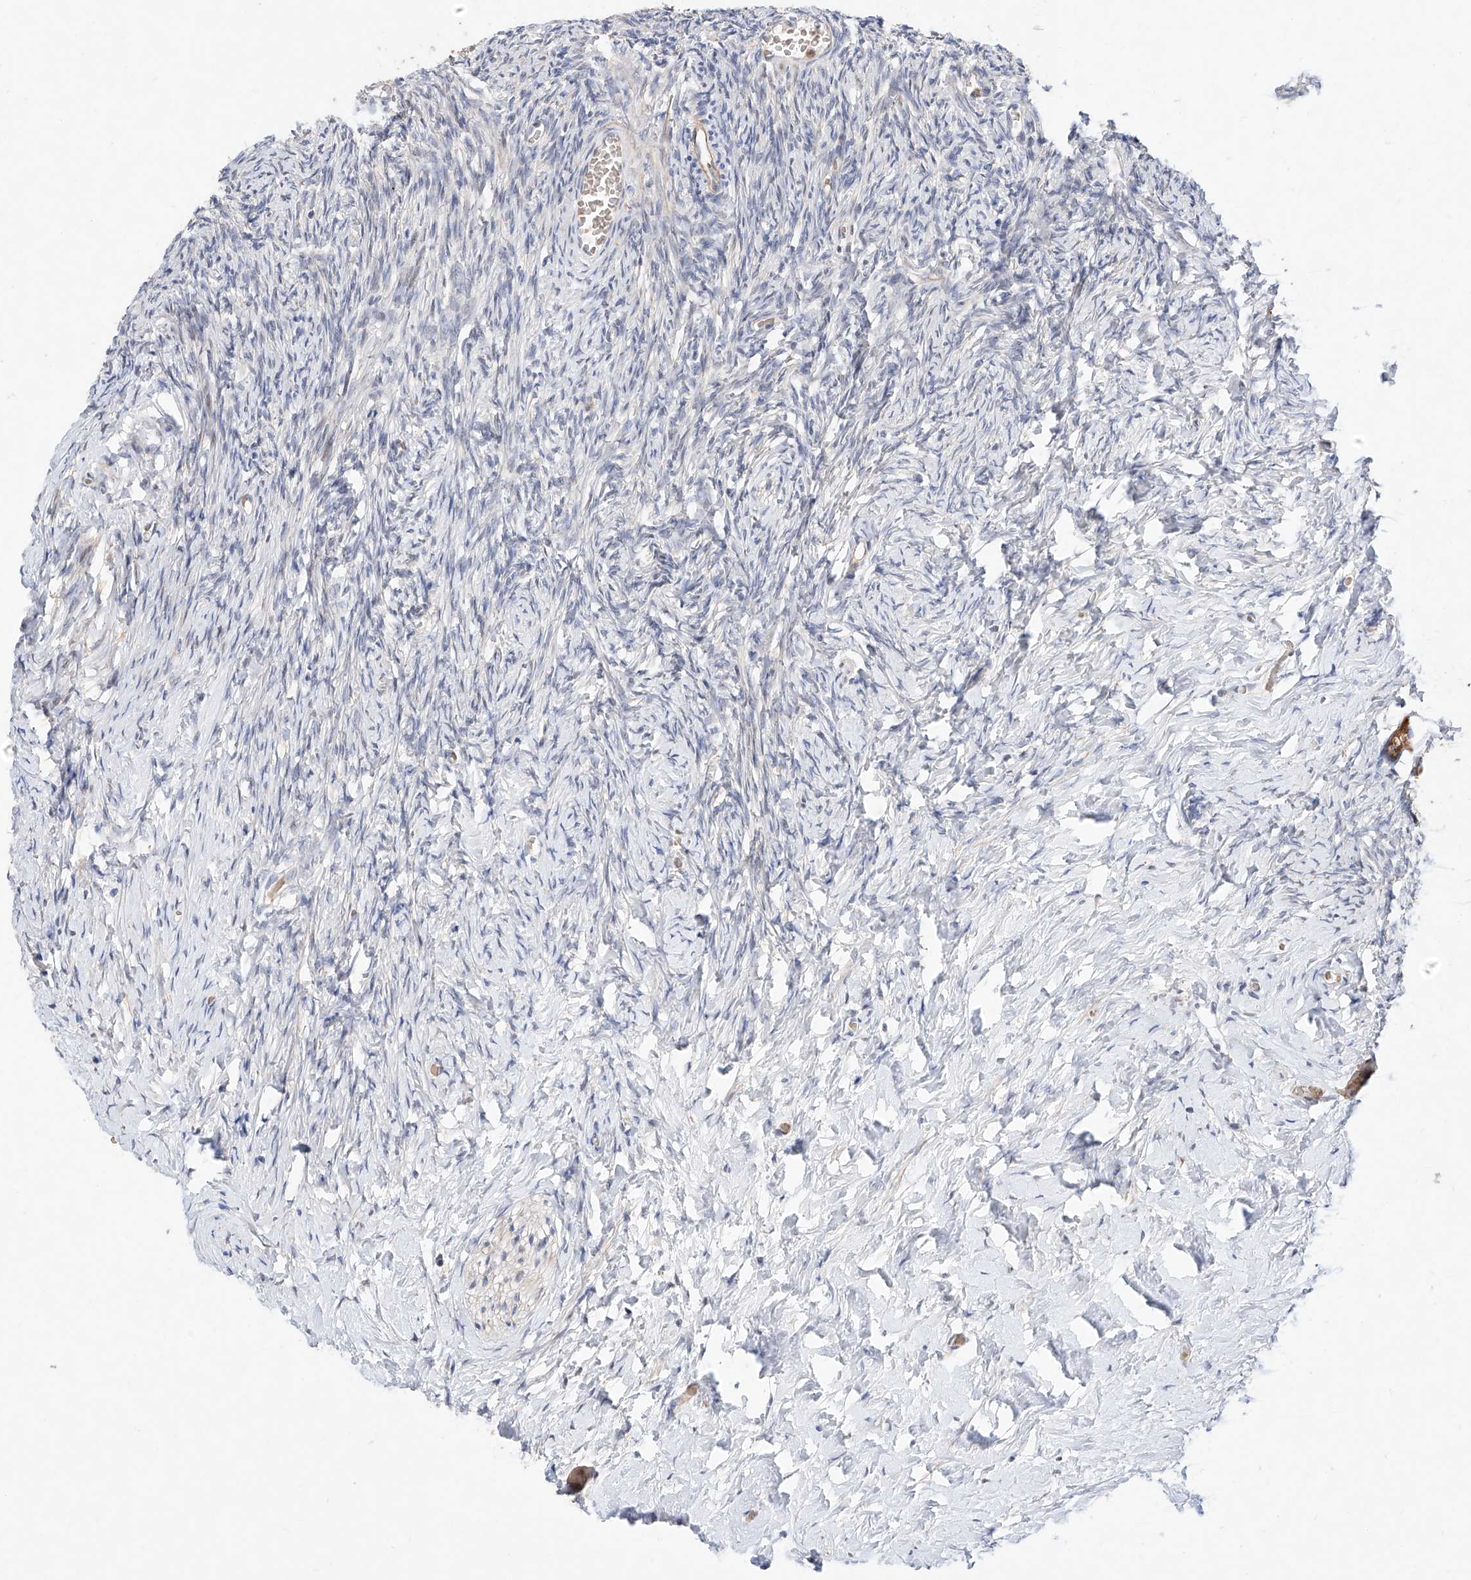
{"staining": {"intensity": "moderate", "quantity": "<25%", "location": "cytoplasmic/membranous"}, "tissue": "ovary", "cell_type": "Ovarian stroma cells", "image_type": "normal", "snomed": [{"axis": "morphology", "description": "Normal tissue, NOS"}, {"axis": "topography", "description": "Ovary"}], "caption": "IHC (DAB (3,3'-diaminobenzidine)) staining of benign human ovary demonstrates moderate cytoplasmic/membranous protein staining in approximately <25% of ovarian stroma cells.", "gene": "FUCA2", "patient": {"sex": "female", "age": 27}}